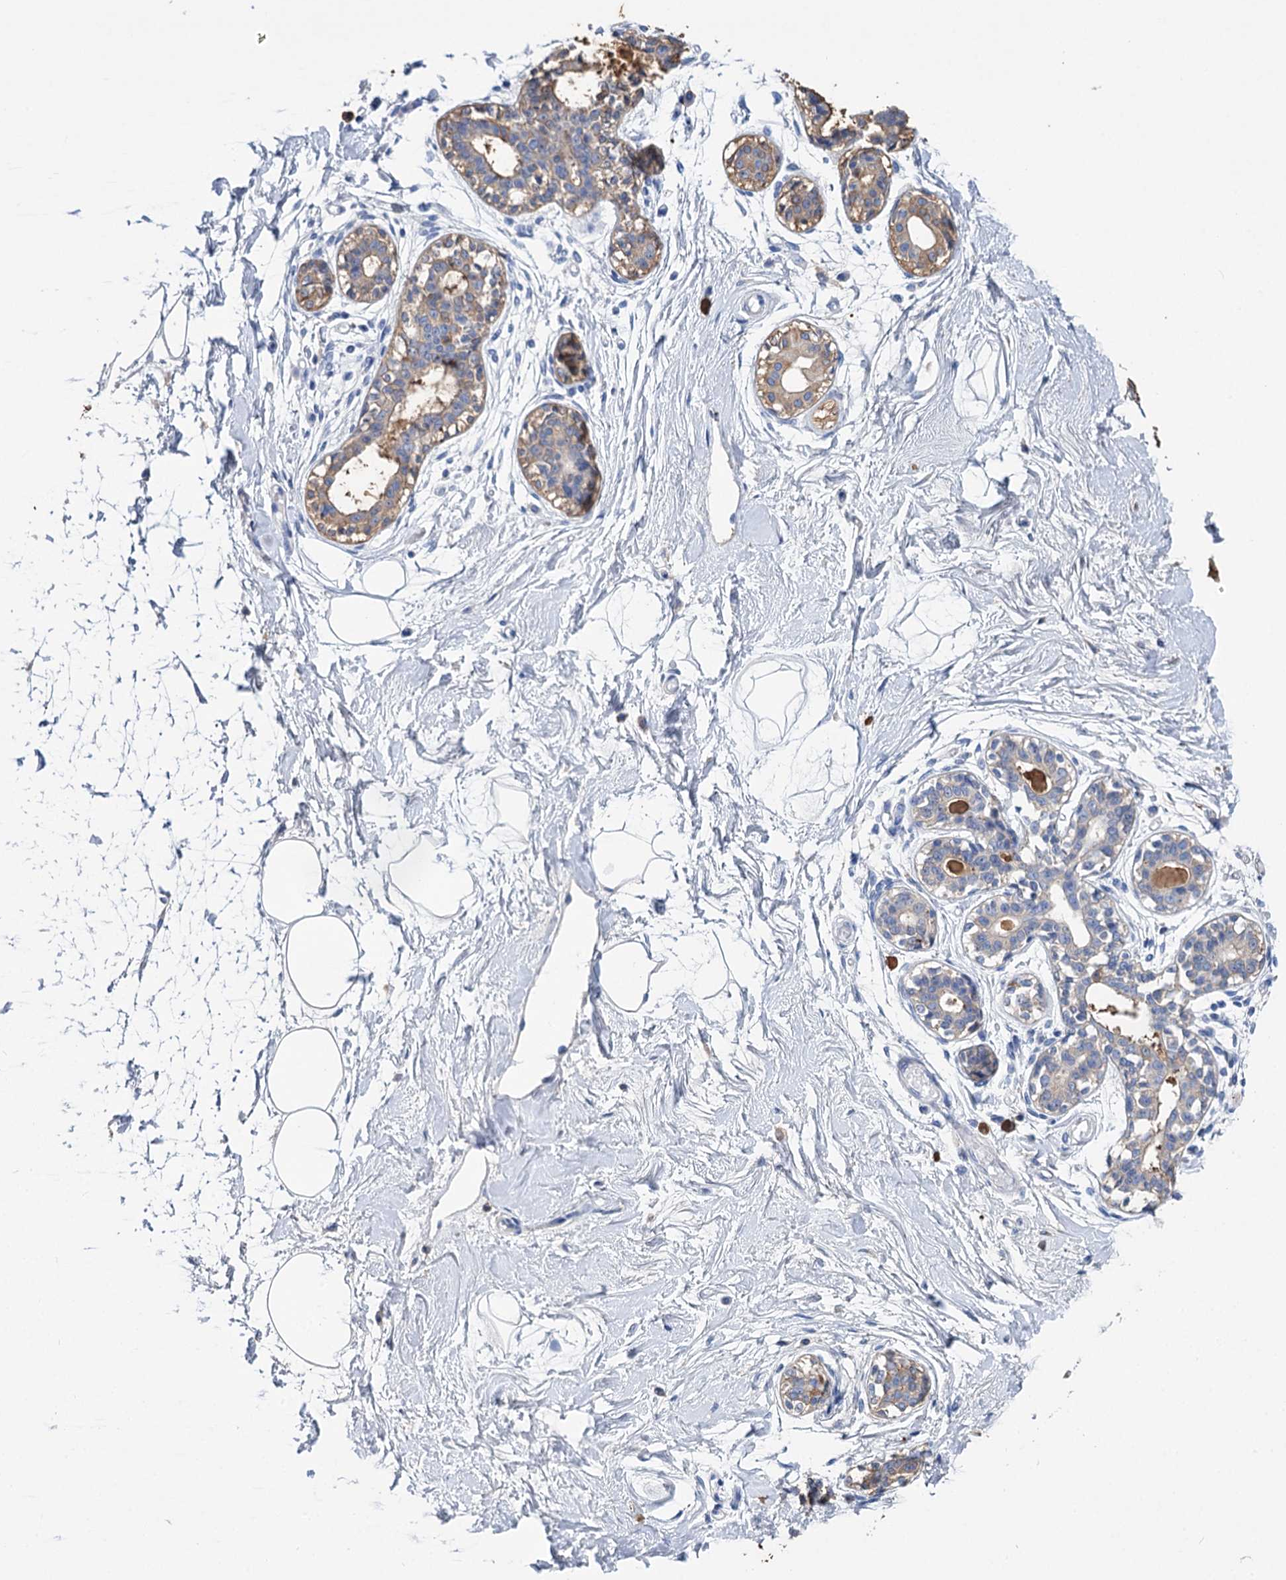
{"staining": {"intensity": "negative", "quantity": "none", "location": "none"}, "tissue": "breast", "cell_type": "Adipocytes", "image_type": "normal", "snomed": [{"axis": "morphology", "description": "Normal tissue, NOS"}, {"axis": "topography", "description": "Breast"}], "caption": "Immunohistochemistry (IHC) micrograph of unremarkable breast: breast stained with DAB (3,3'-diaminobenzidine) shows no significant protein positivity in adipocytes.", "gene": "FBXW12", "patient": {"sex": "female", "age": 45}}